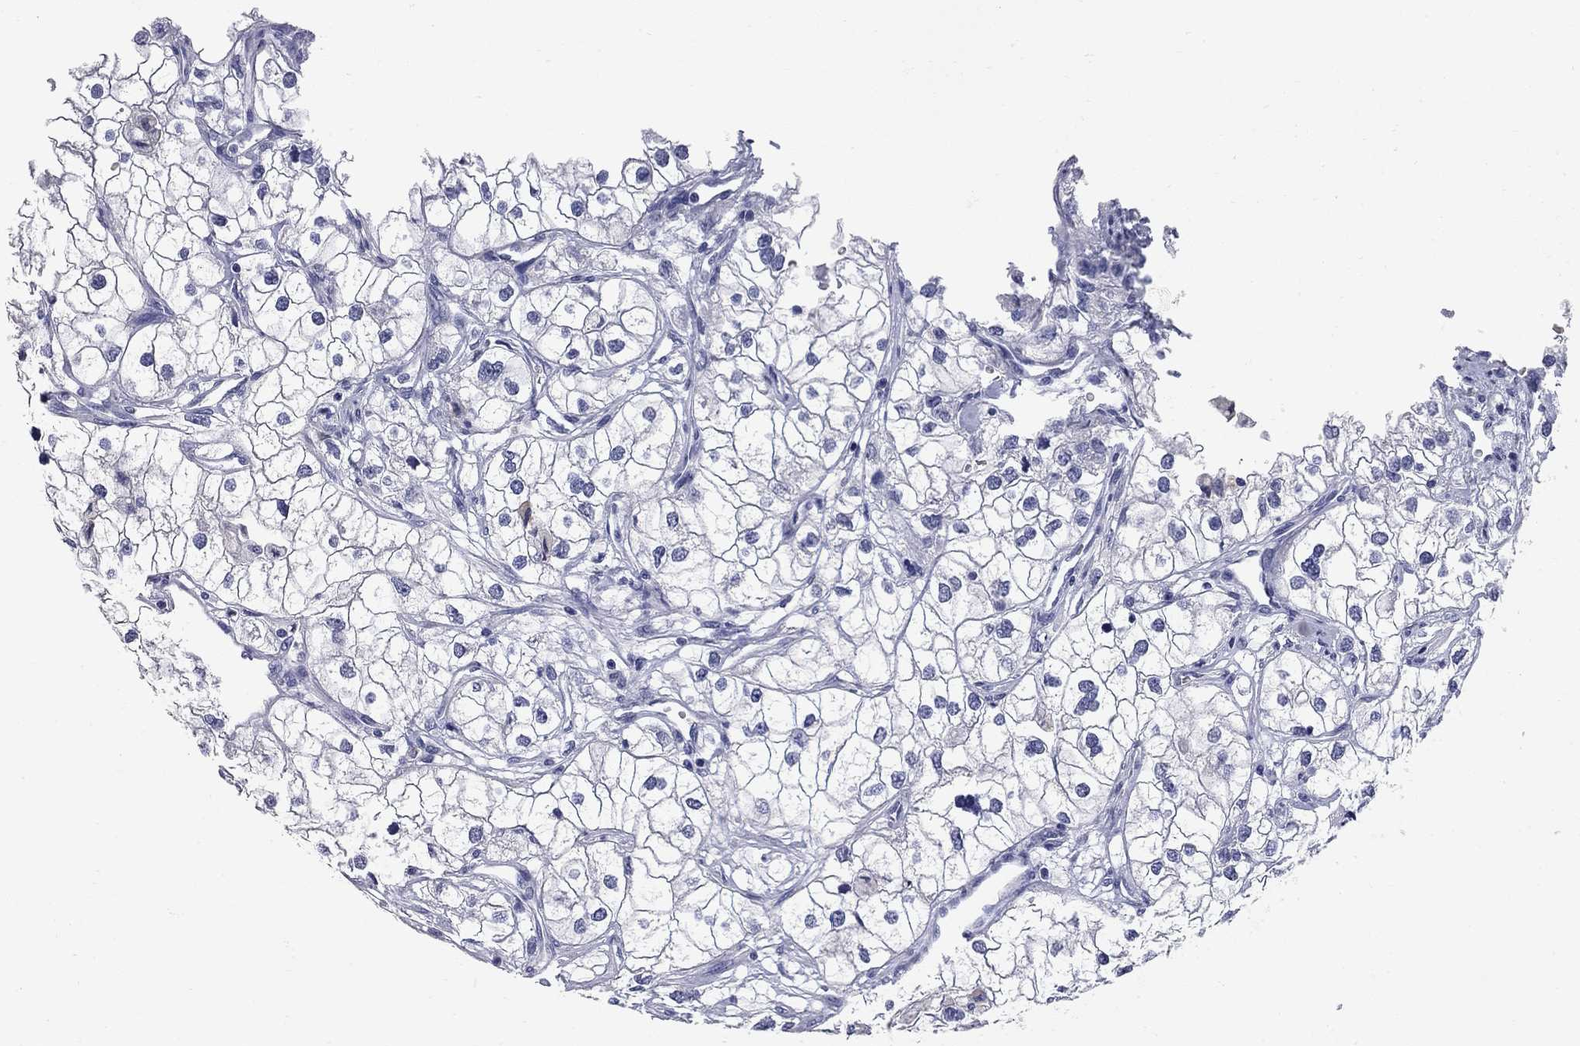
{"staining": {"intensity": "negative", "quantity": "none", "location": "none"}, "tissue": "renal cancer", "cell_type": "Tumor cells", "image_type": "cancer", "snomed": [{"axis": "morphology", "description": "Adenocarcinoma, NOS"}, {"axis": "topography", "description": "Kidney"}], "caption": "The immunohistochemistry (IHC) image has no significant positivity in tumor cells of adenocarcinoma (renal) tissue.", "gene": "FAM221B", "patient": {"sex": "male", "age": 59}}